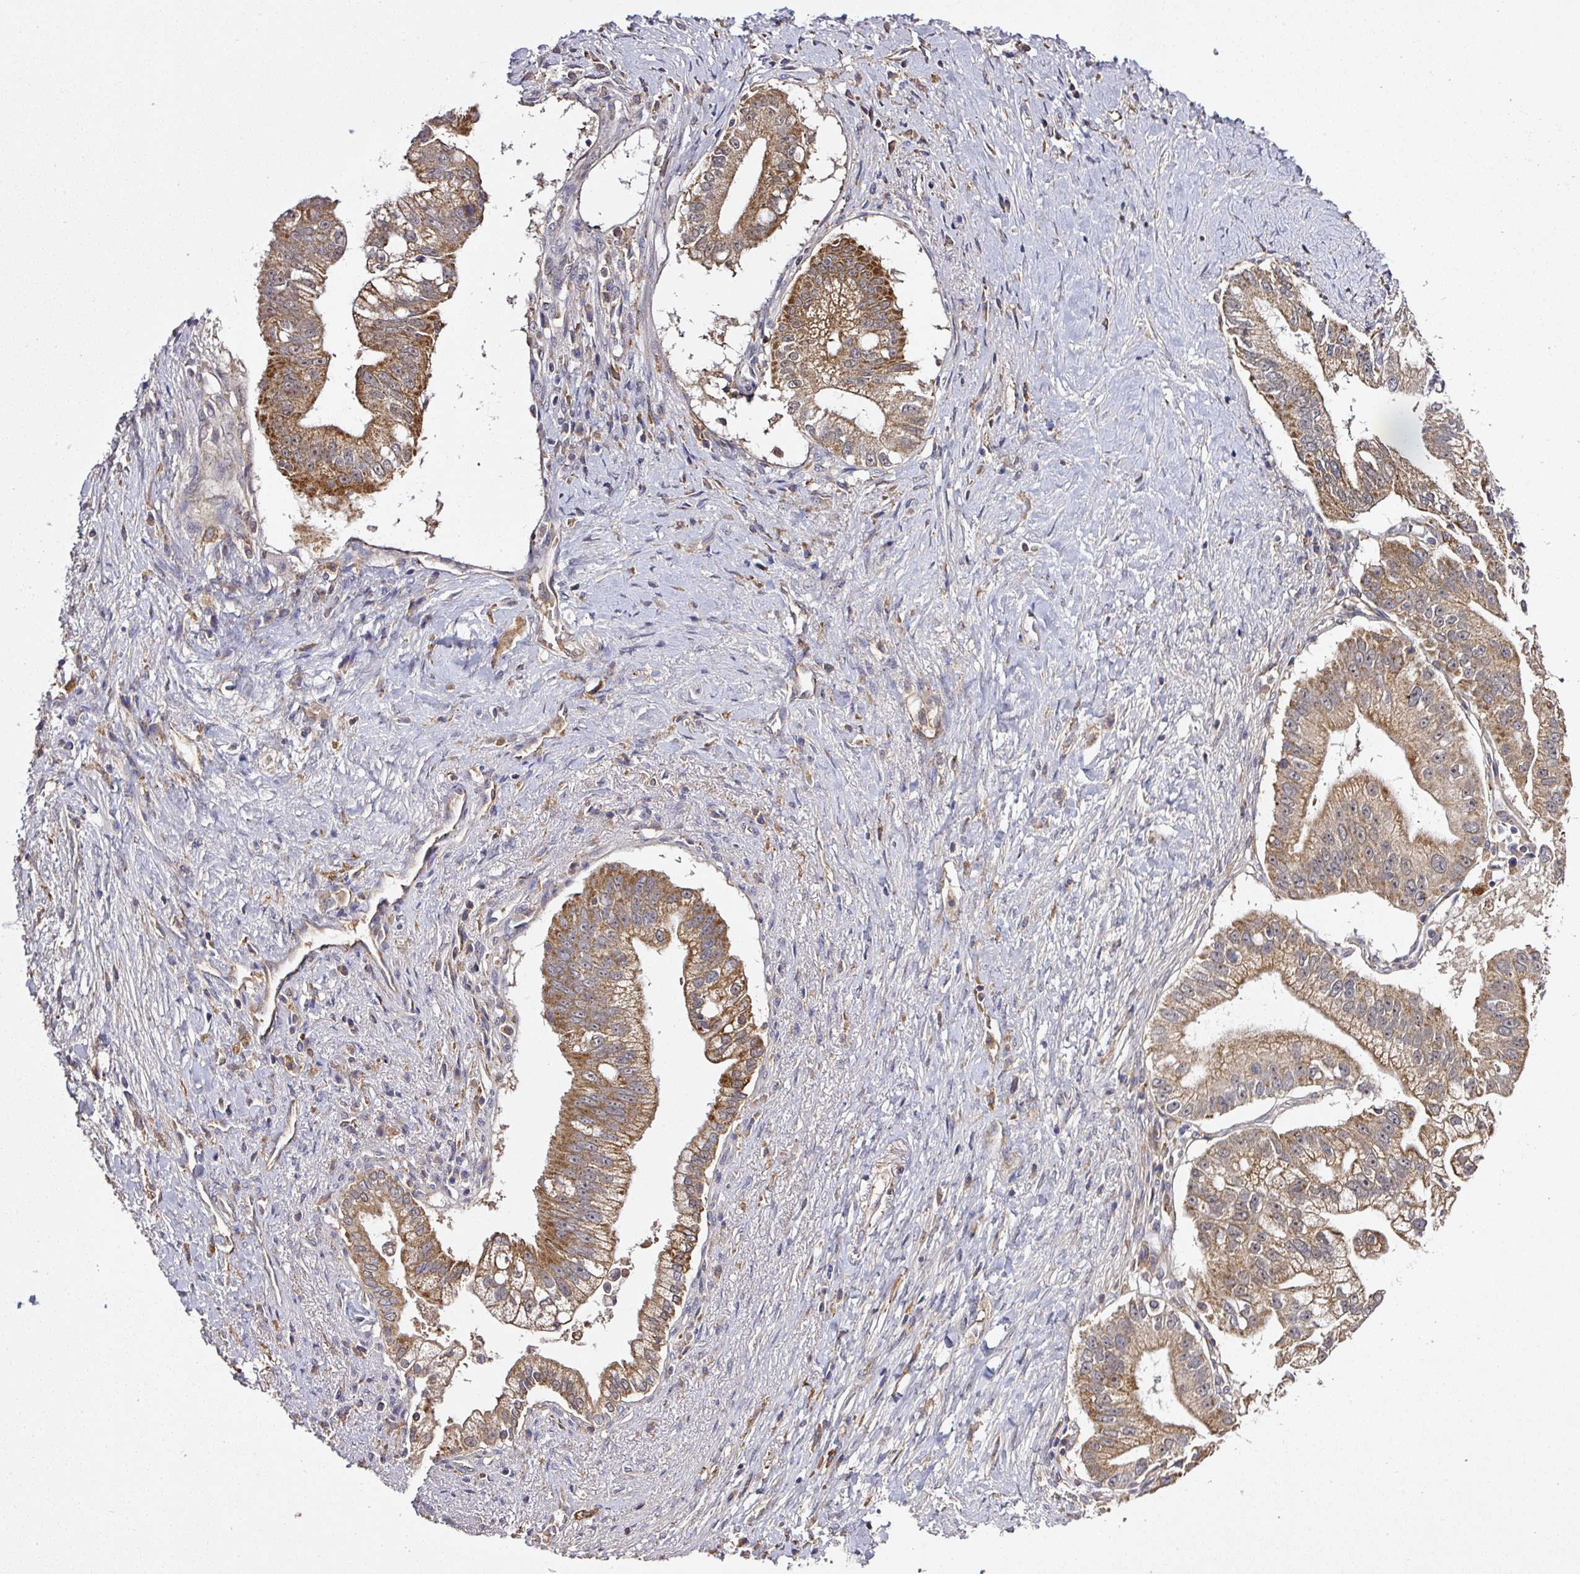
{"staining": {"intensity": "moderate", "quantity": ">75%", "location": "cytoplasmic/membranous"}, "tissue": "pancreatic cancer", "cell_type": "Tumor cells", "image_type": "cancer", "snomed": [{"axis": "morphology", "description": "Adenocarcinoma, NOS"}, {"axis": "topography", "description": "Pancreas"}], "caption": "A brown stain labels moderate cytoplasmic/membranous positivity of a protein in pancreatic cancer (adenocarcinoma) tumor cells. (IHC, brightfield microscopy, high magnification).", "gene": "ZNF513", "patient": {"sex": "male", "age": 70}}